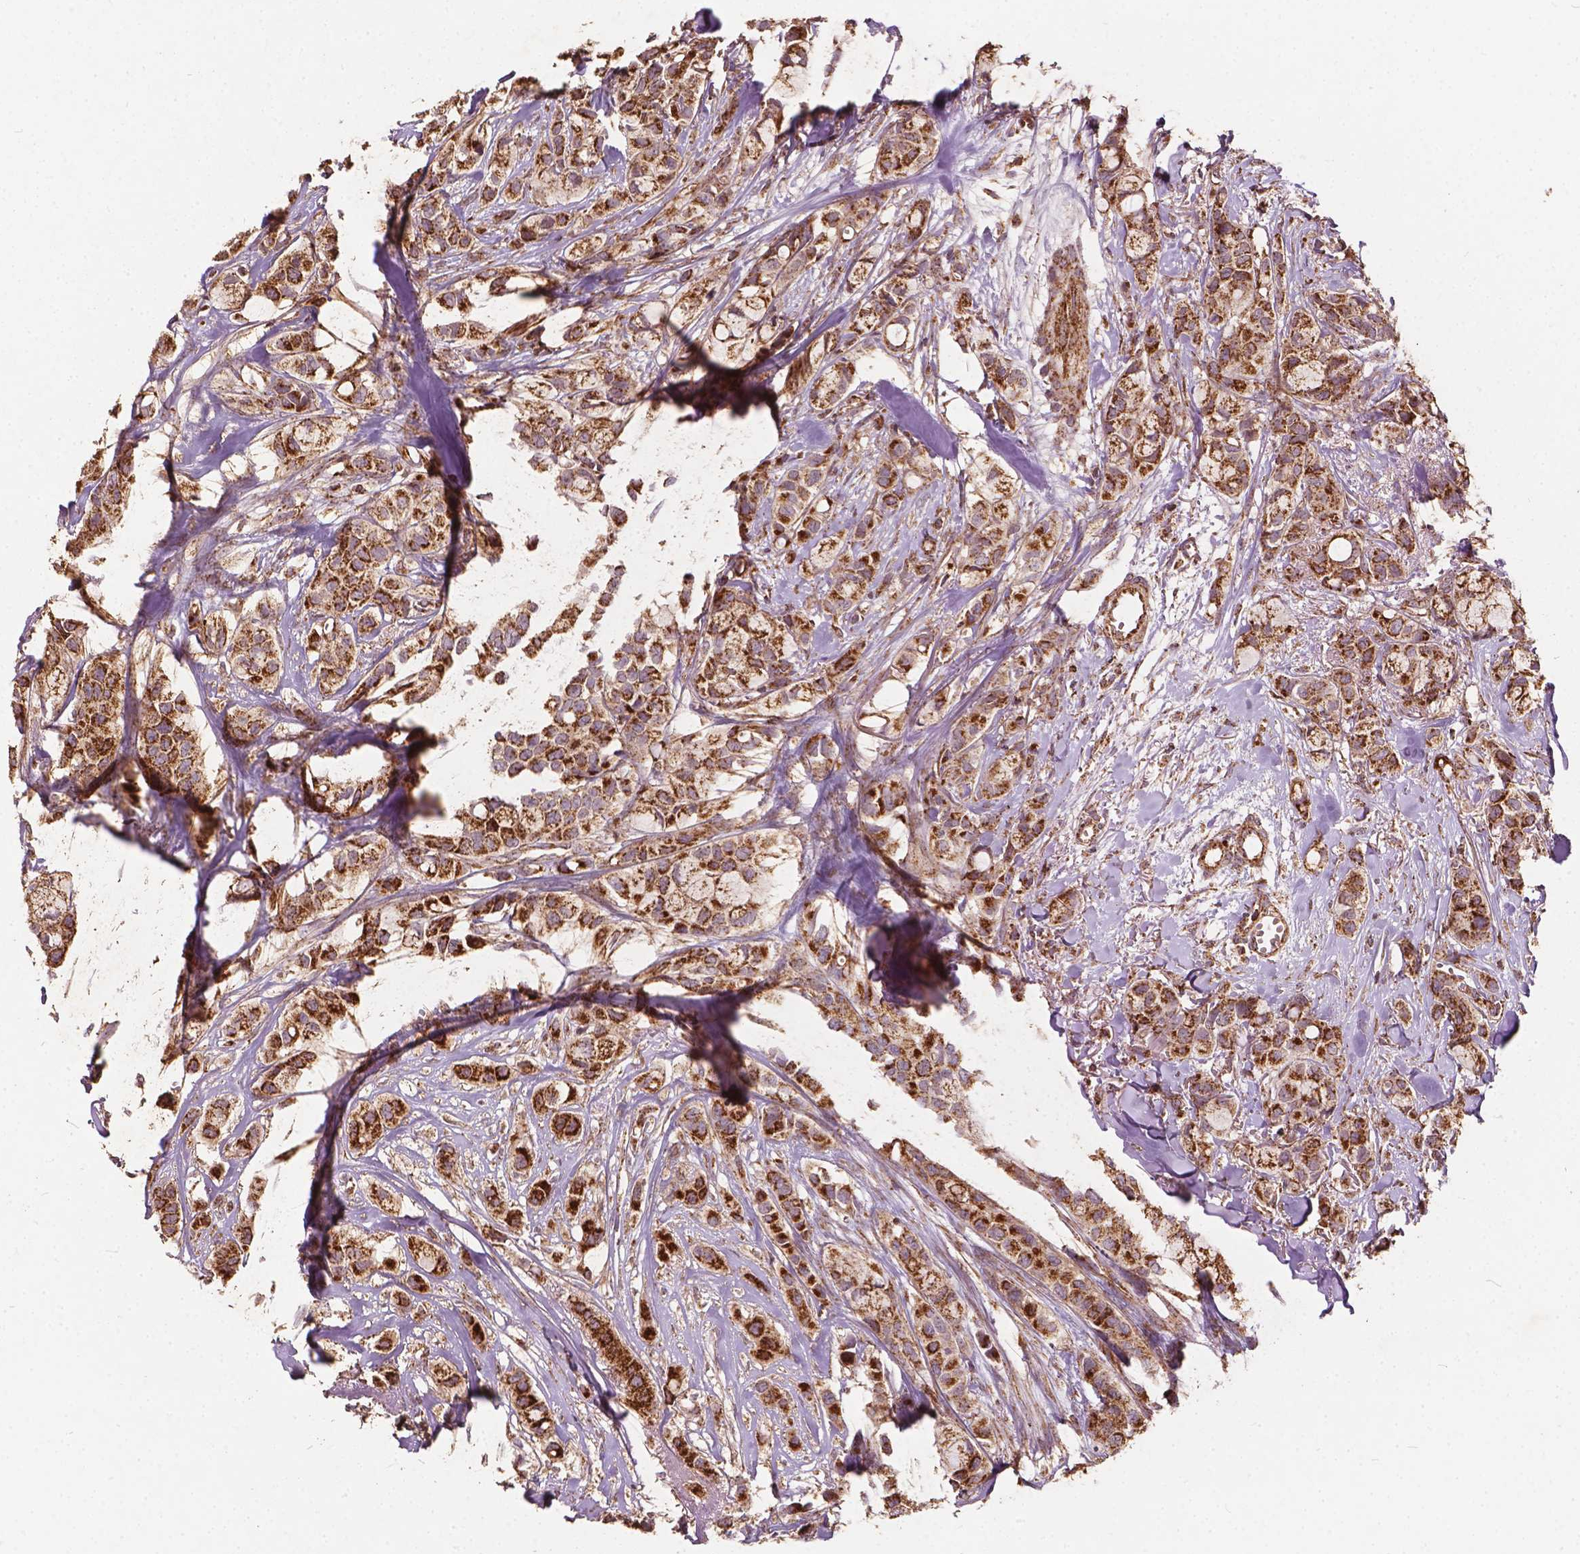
{"staining": {"intensity": "strong", "quantity": ">75%", "location": "cytoplasmic/membranous"}, "tissue": "breast cancer", "cell_type": "Tumor cells", "image_type": "cancer", "snomed": [{"axis": "morphology", "description": "Duct carcinoma"}, {"axis": "topography", "description": "Breast"}], "caption": "A high amount of strong cytoplasmic/membranous expression is appreciated in about >75% of tumor cells in breast cancer tissue.", "gene": "UBXN2A", "patient": {"sex": "female", "age": 85}}